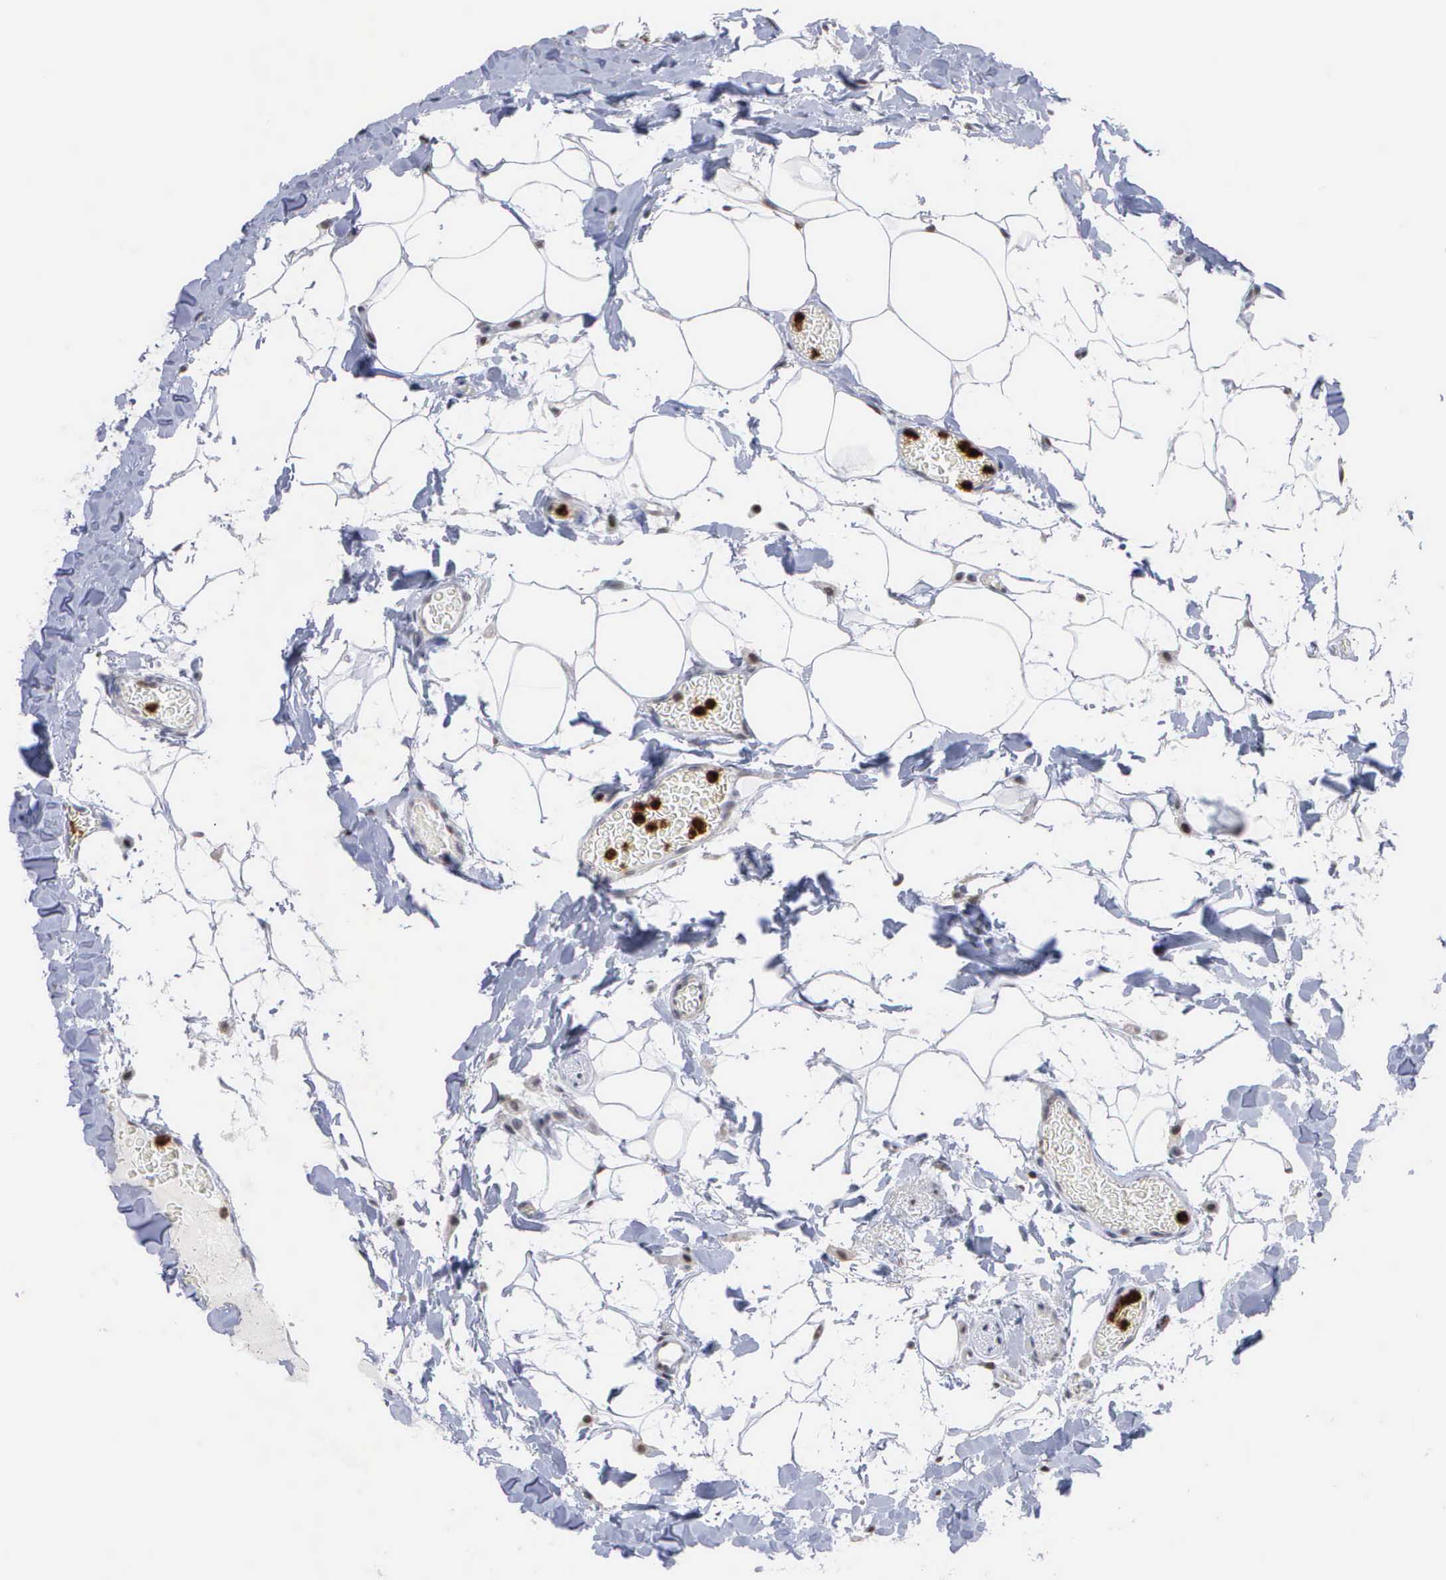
{"staining": {"intensity": "negative", "quantity": "none", "location": "none"}, "tissue": "stomach", "cell_type": "Glandular cells", "image_type": "normal", "snomed": [{"axis": "morphology", "description": "Normal tissue, NOS"}, {"axis": "topography", "description": "Stomach, lower"}], "caption": "Human stomach stained for a protein using immunohistochemistry (IHC) demonstrates no staining in glandular cells.", "gene": "SPIN3", "patient": {"sex": "male", "age": 58}}